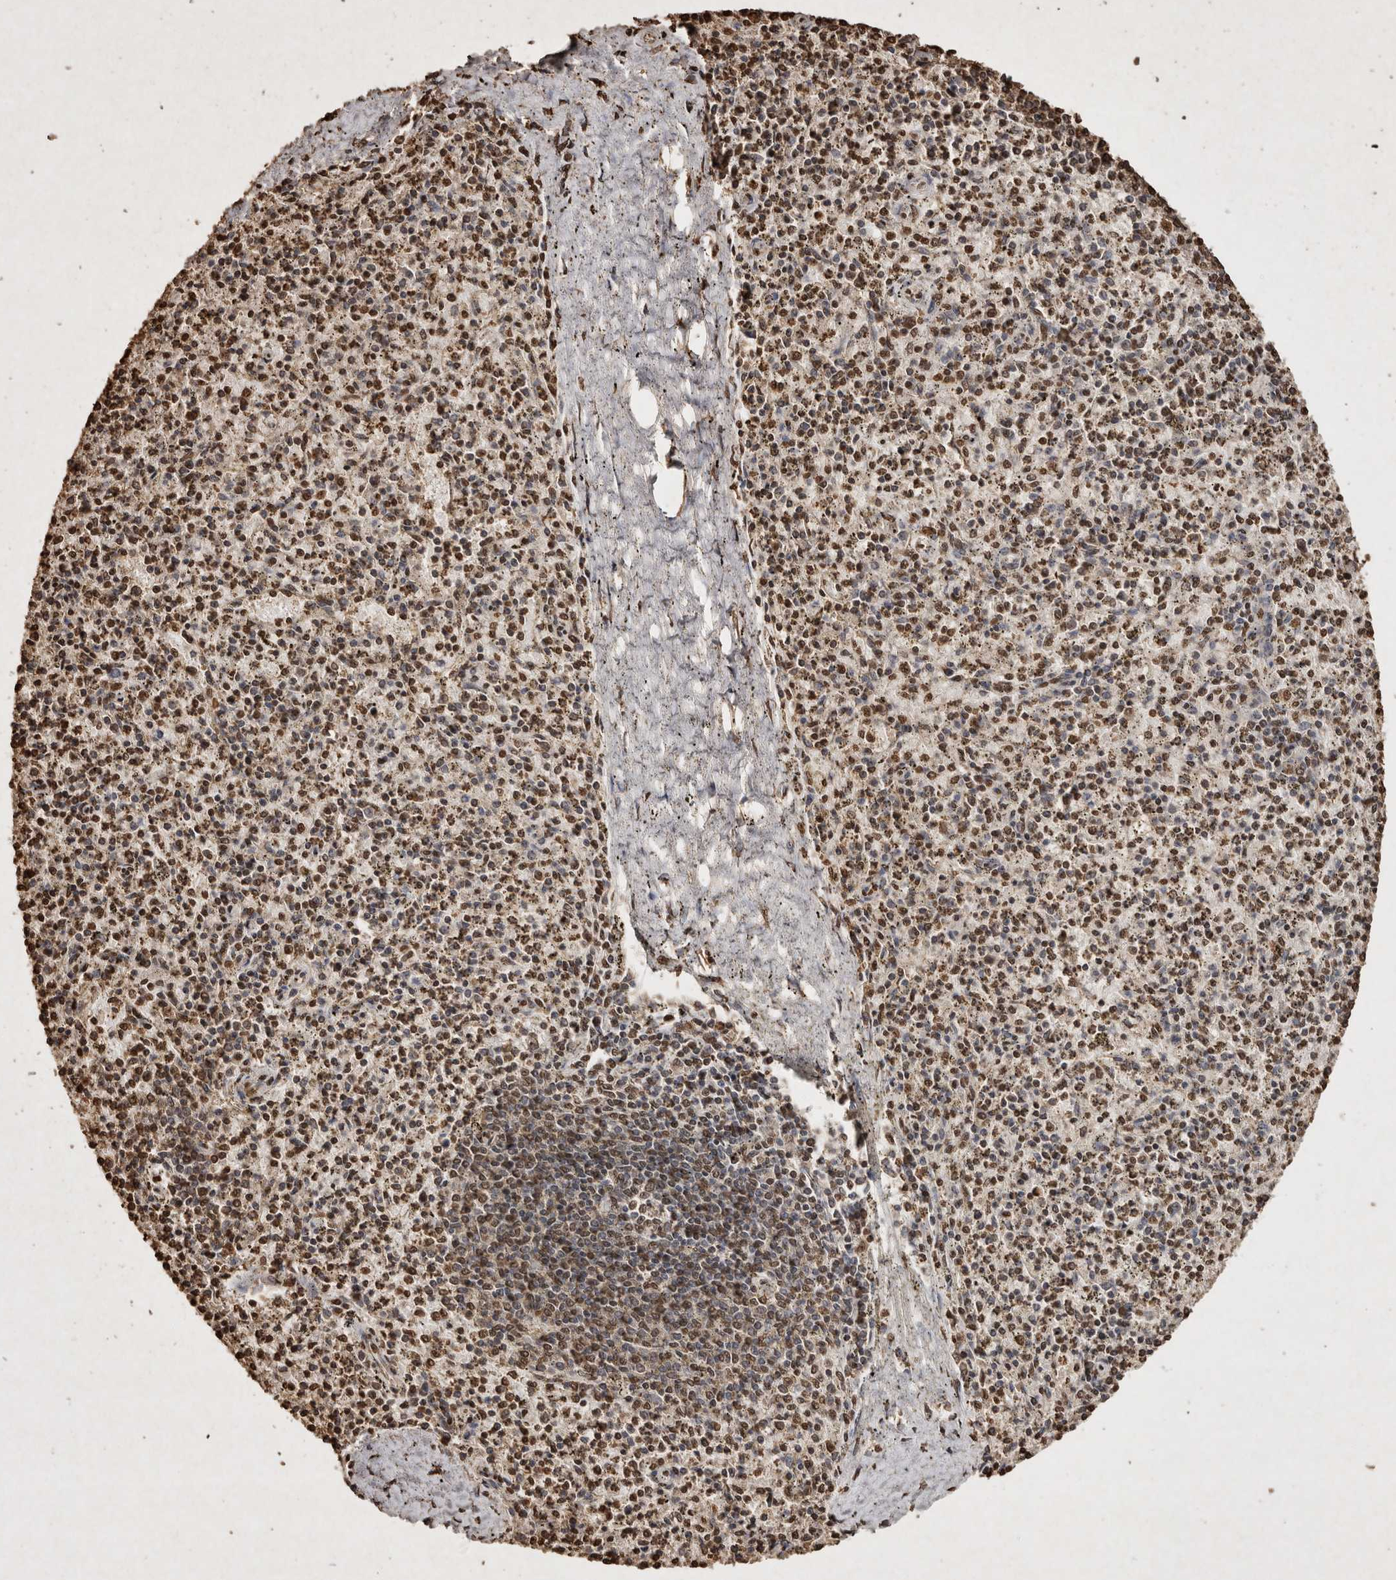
{"staining": {"intensity": "strong", "quantity": ">75%", "location": "nuclear"}, "tissue": "spleen", "cell_type": "Cells in red pulp", "image_type": "normal", "snomed": [{"axis": "morphology", "description": "Normal tissue, NOS"}, {"axis": "topography", "description": "Spleen"}], "caption": "The micrograph shows immunohistochemical staining of normal spleen. There is strong nuclear positivity is identified in about >75% of cells in red pulp.", "gene": "FSTL3", "patient": {"sex": "male", "age": 72}}